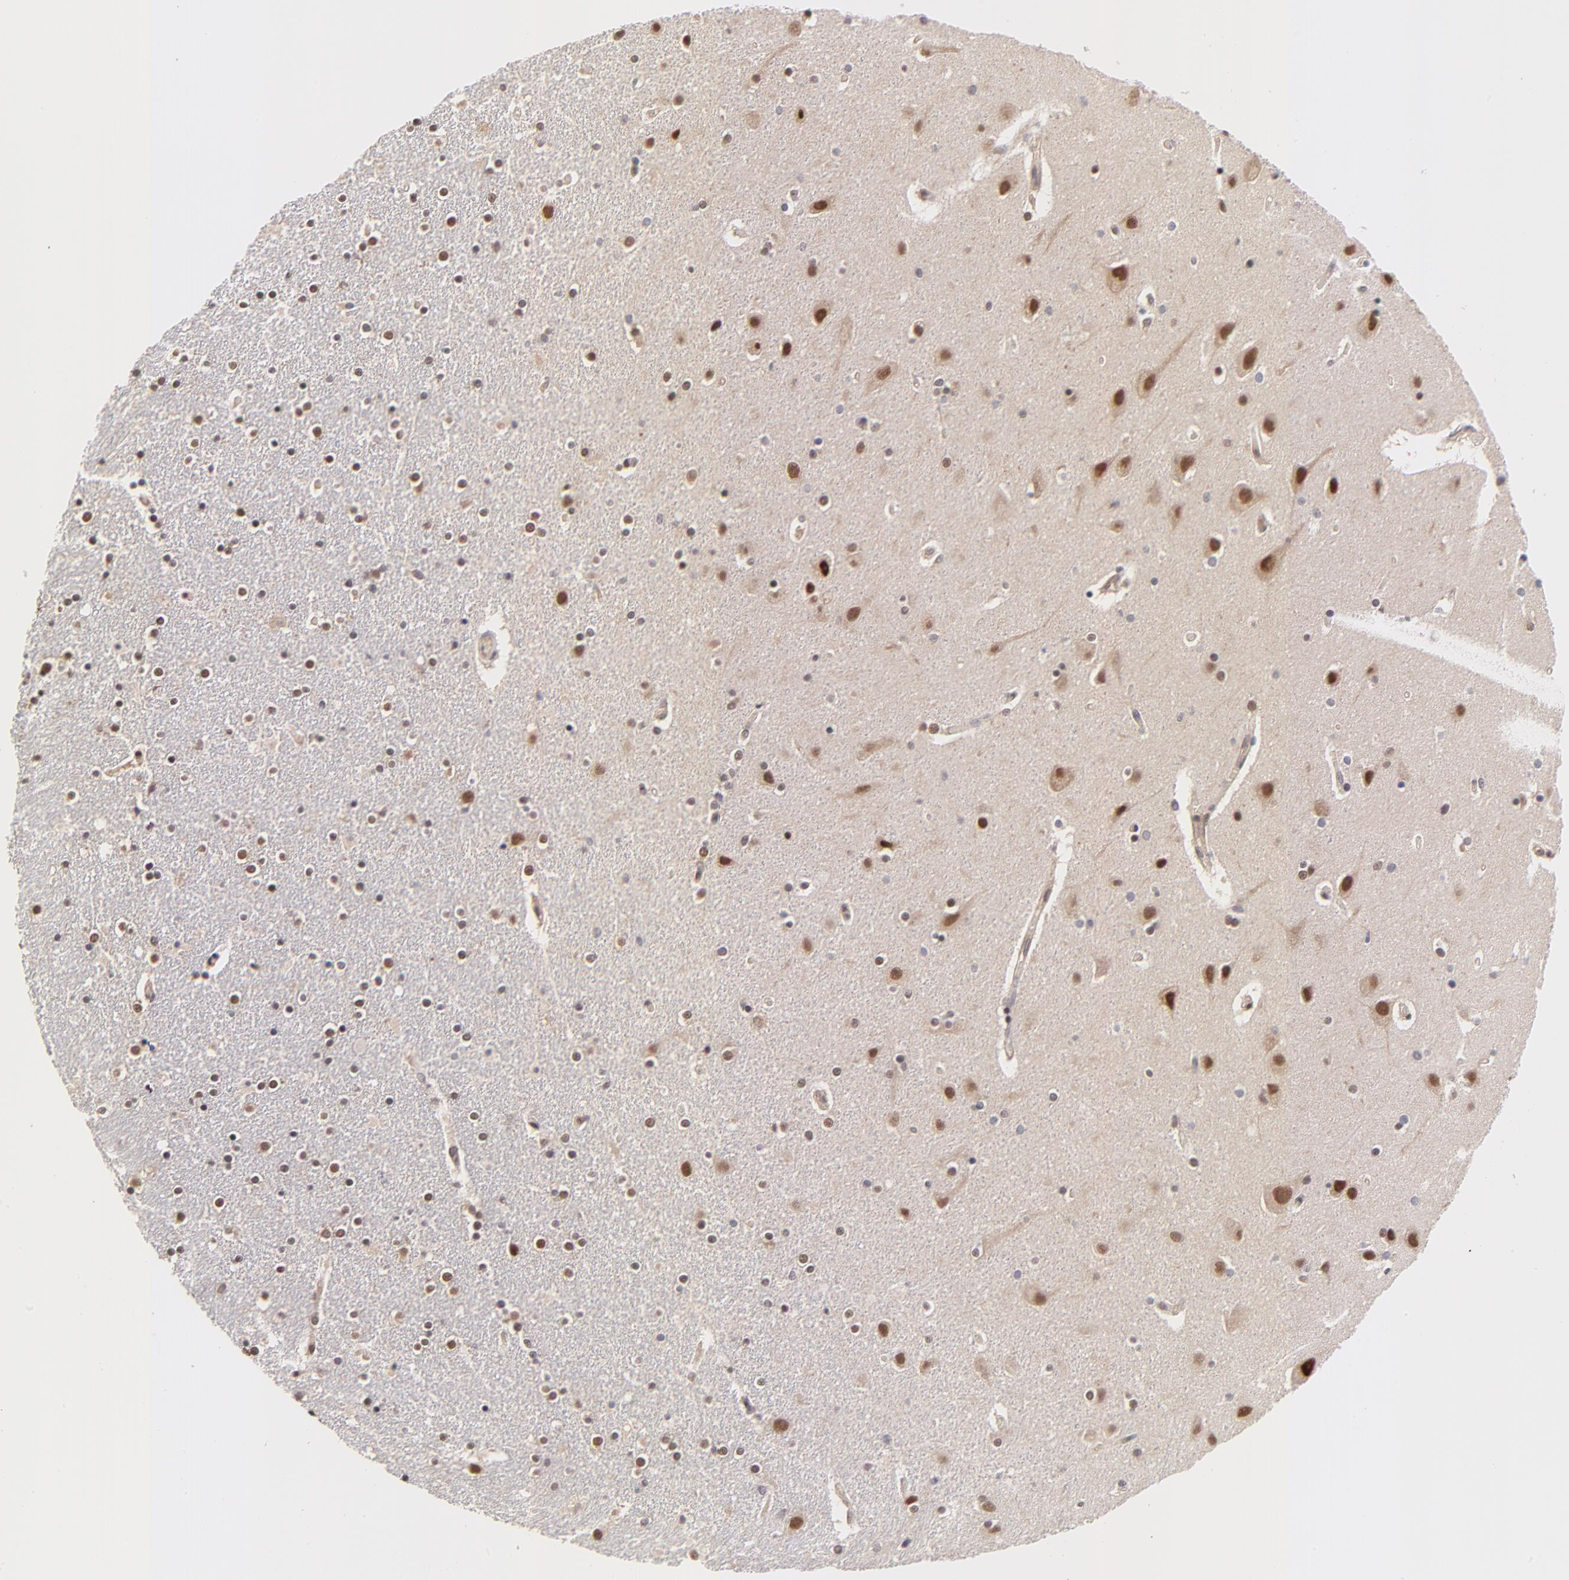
{"staining": {"intensity": "negative", "quantity": "none", "location": "none"}, "tissue": "caudate", "cell_type": "Glial cells", "image_type": "normal", "snomed": [{"axis": "morphology", "description": "Normal tissue, NOS"}, {"axis": "topography", "description": "Lateral ventricle wall"}], "caption": "The photomicrograph exhibits no staining of glial cells in normal caudate.", "gene": "PSMC4", "patient": {"sex": "female", "age": 54}}